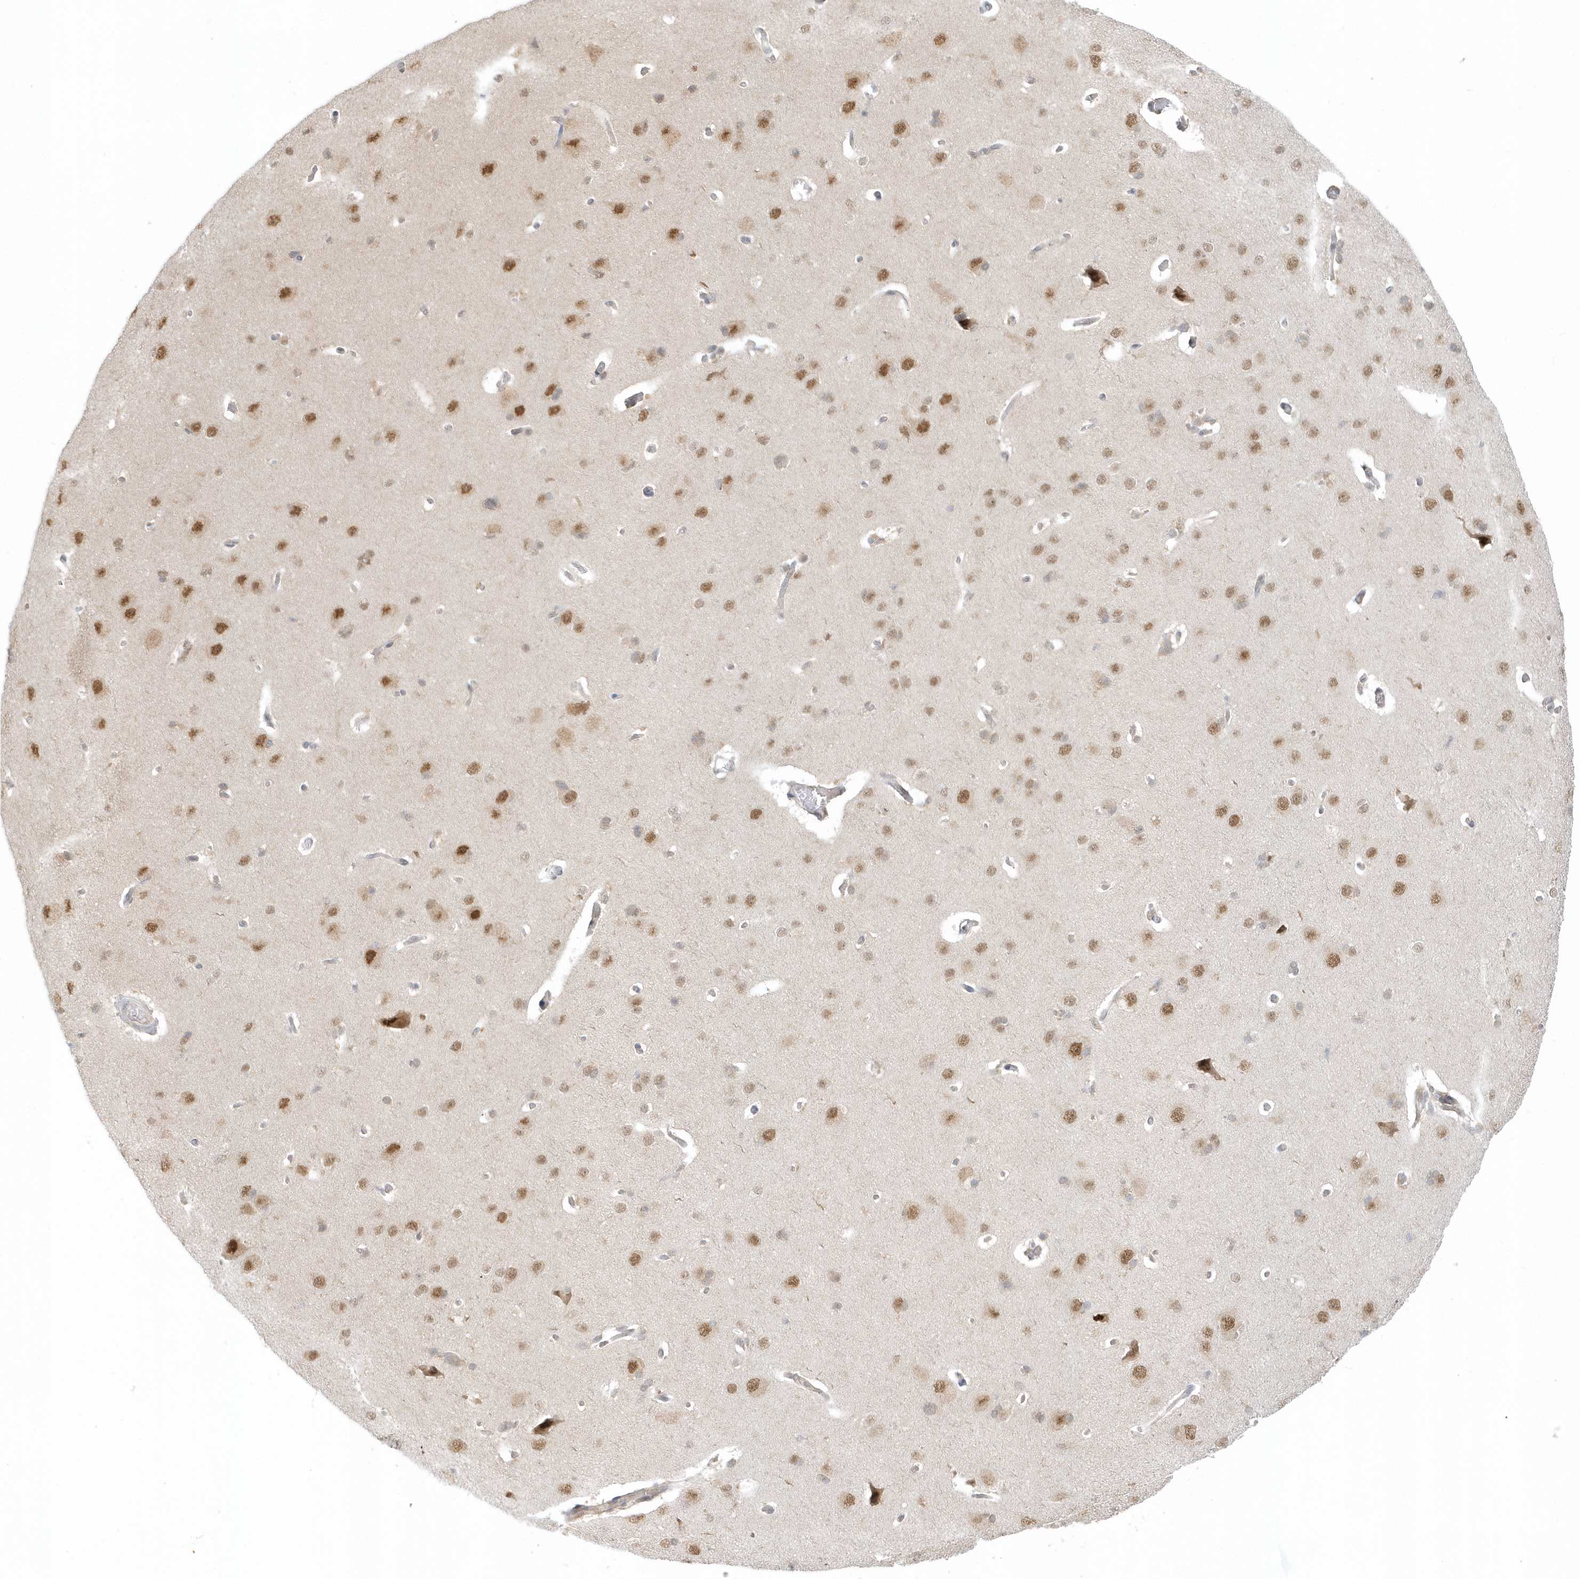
{"staining": {"intensity": "negative", "quantity": "none", "location": "none"}, "tissue": "cerebral cortex", "cell_type": "Endothelial cells", "image_type": "normal", "snomed": [{"axis": "morphology", "description": "Normal tissue, NOS"}, {"axis": "topography", "description": "Cerebral cortex"}], "caption": "This is an IHC histopathology image of benign human cerebral cortex. There is no positivity in endothelial cells.", "gene": "PSMD6", "patient": {"sex": "male", "age": 62}}